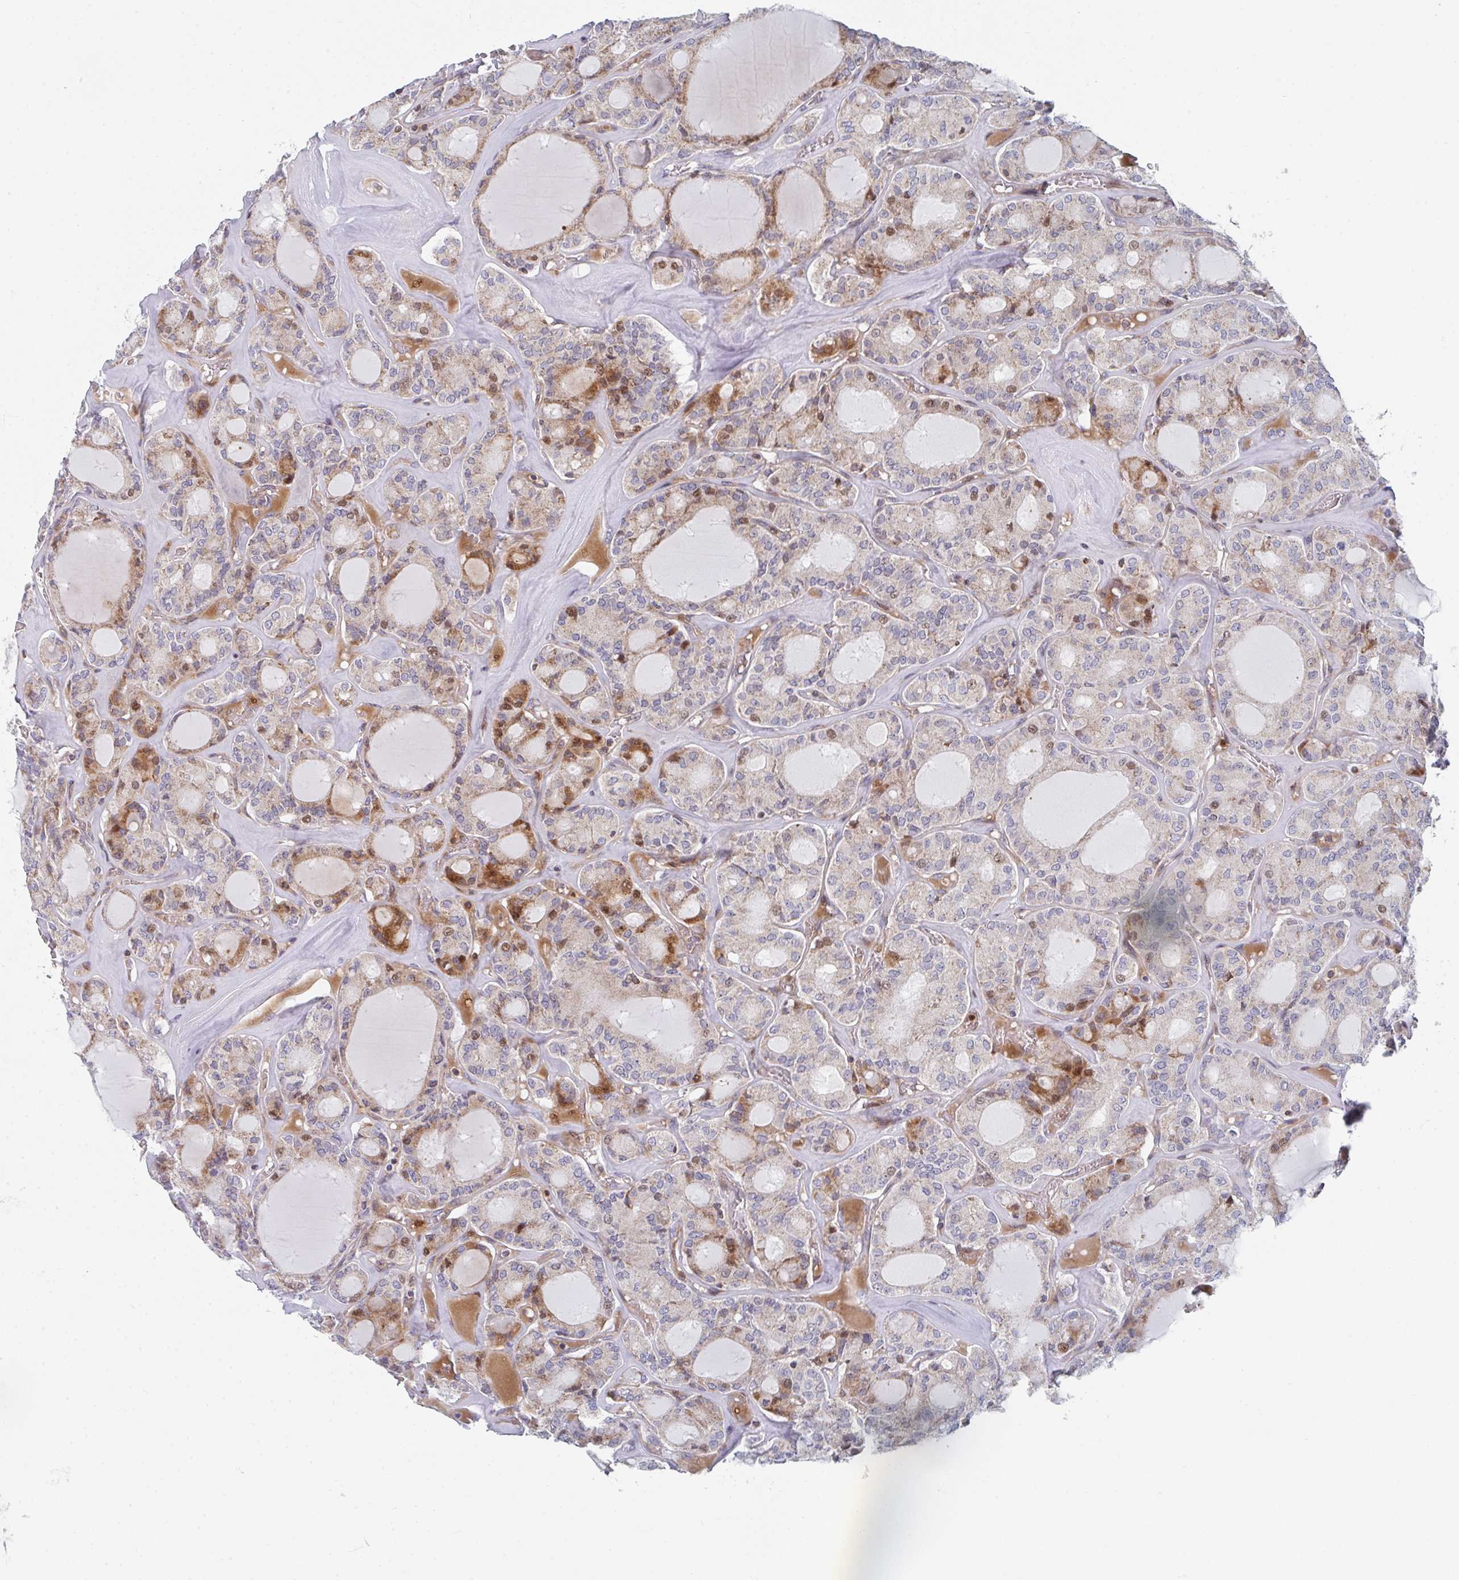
{"staining": {"intensity": "moderate", "quantity": "25%-75%", "location": "cytoplasmic/membranous,nuclear"}, "tissue": "thyroid cancer", "cell_type": "Tumor cells", "image_type": "cancer", "snomed": [{"axis": "morphology", "description": "Papillary adenocarcinoma, NOS"}, {"axis": "topography", "description": "Thyroid gland"}], "caption": "Tumor cells reveal medium levels of moderate cytoplasmic/membranous and nuclear expression in about 25%-75% of cells in human papillary adenocarcinoma (thyroid). Immunohistochemistry (ihc) stains the protein in brown and the nuclei are stained blue.", "gene": "ZNF644", "patient": {"sex": "male", "age": 87}}